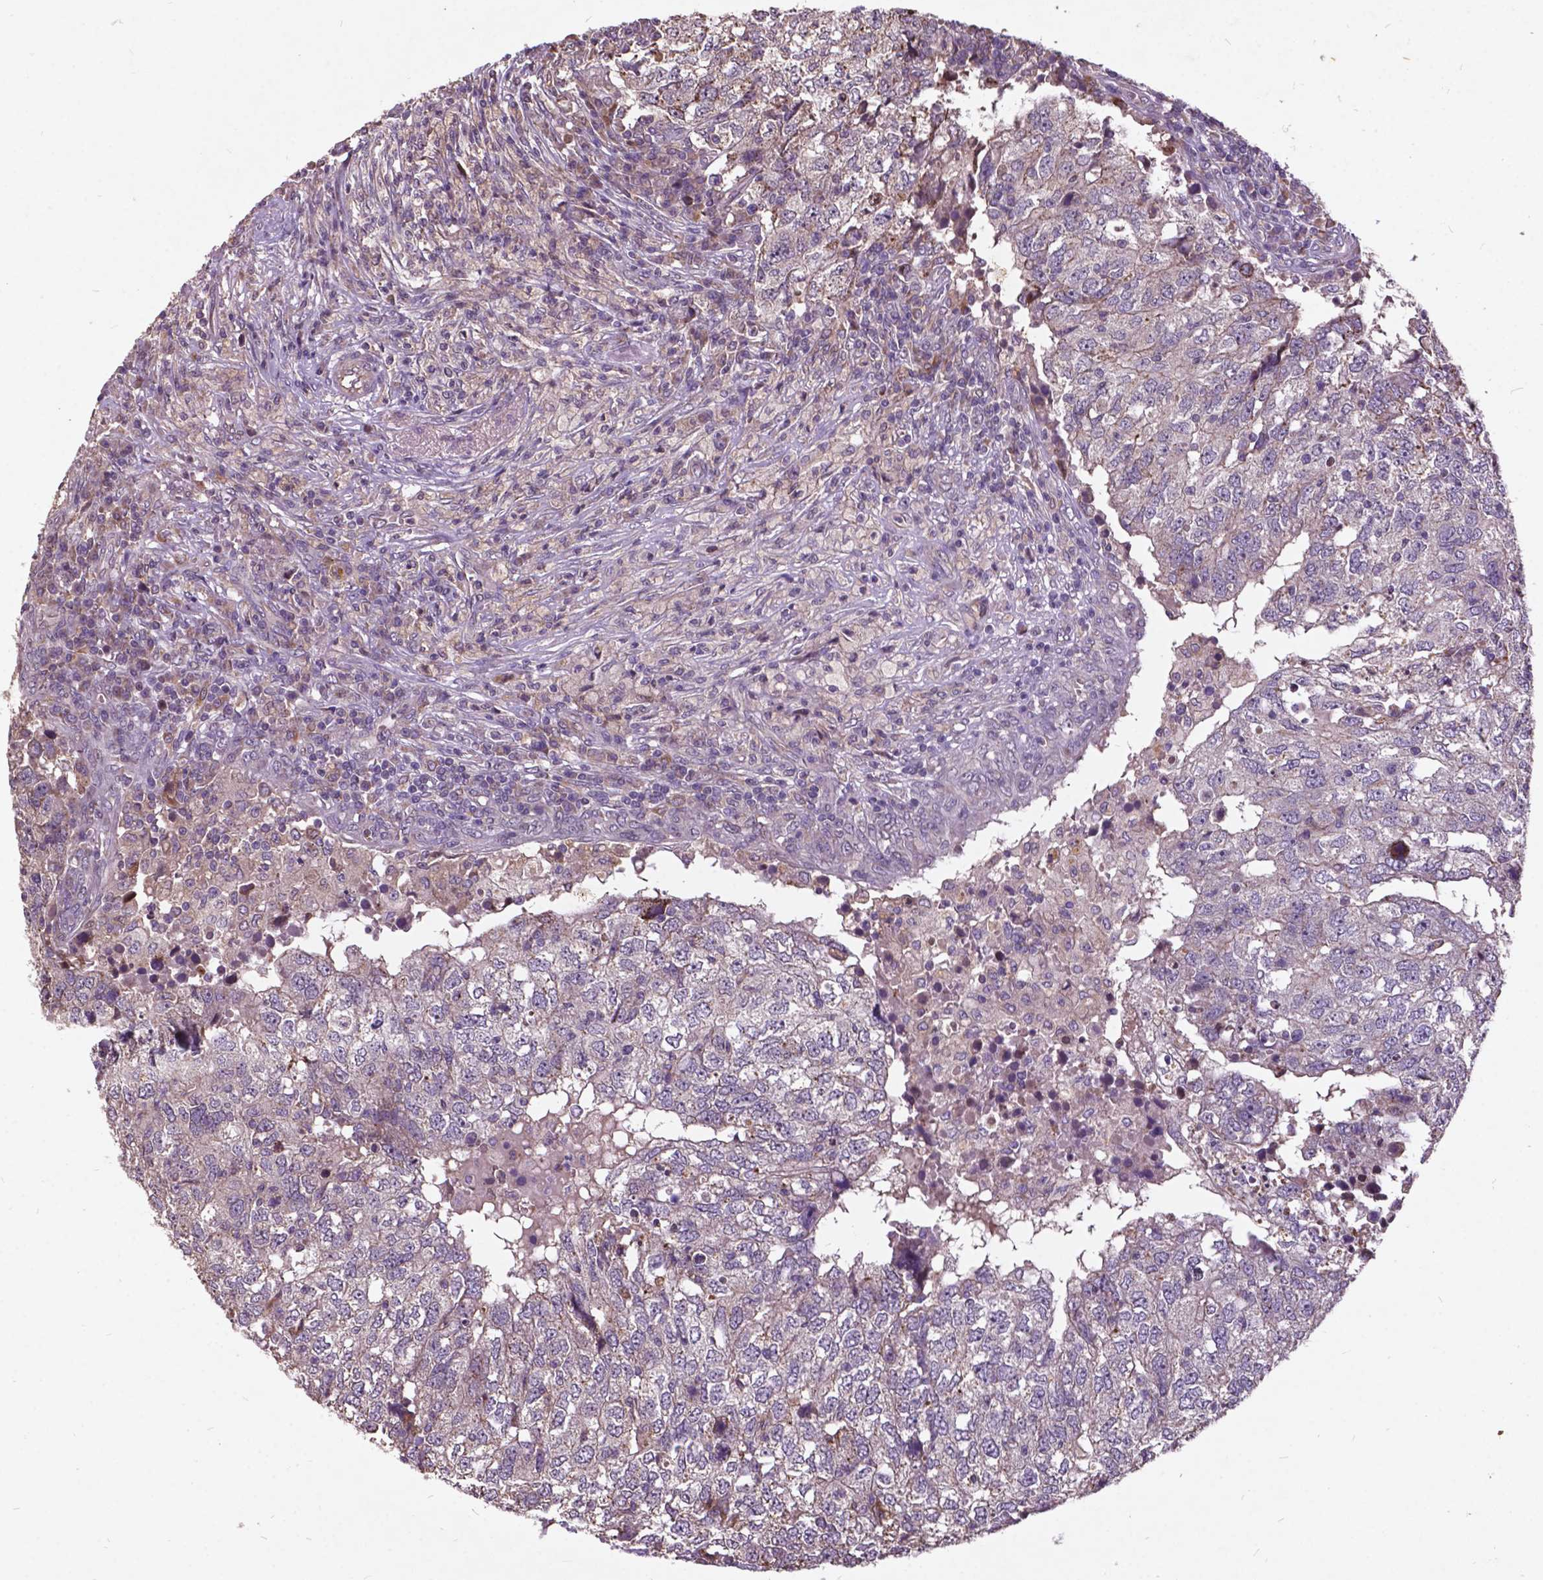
{"staining": {"intensity": "negative", "quantity": "none", "location": "none"}, "tissue": "breast cancer", "cell_type": "Tumor cells", "image_type": "cancer", "snomed": [{"axis": "morphology", "description": "Duct carcinoma"}, {"axis": "topography", "description": "Breast"}], "caption": "Image shows no significant protein staining in tumor cells of infiltrating ductal carcinoma (breast).", "gene": "AP1S3", "patient": {"sex": "female", "age": 30}}